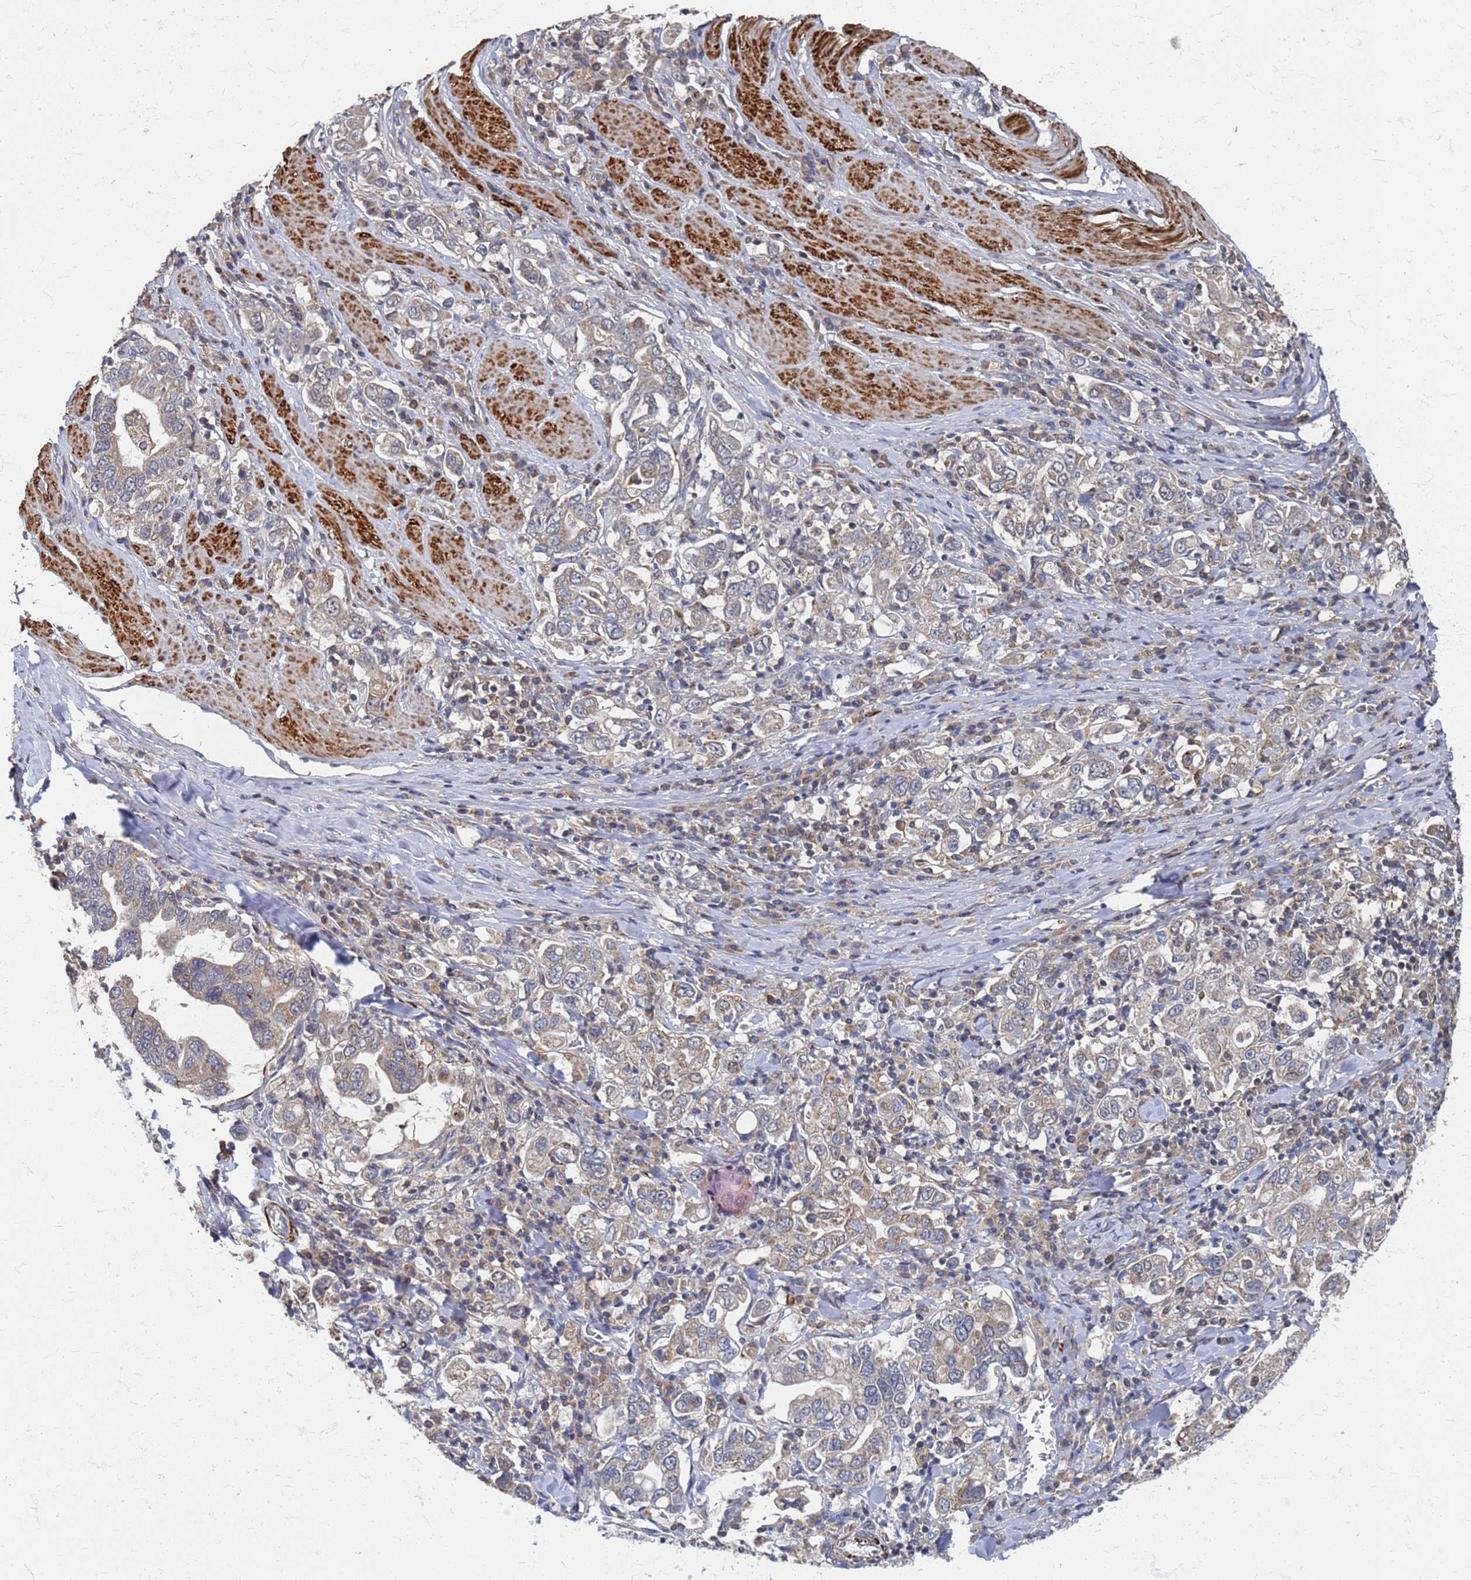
{"staining": {"intensity": "weak", "quantity": ">75%", "location": "cytoplasmic/membranous"}, "tissue": "stomach cancer", "cell_type": "Tumor cells", "image_type": "cancer", "snomed": [{"axis": "morphology", "description": "Adenocarcinoma, NOS"}, {"axis": "topography", "description": "Stomach, upper"}], "caption": "The histopathology image demonstrates a brown stain indicating the presence of a protein in the cytoplasmic/membranous of tumor cells in stomach cancer.", "gene": "ATPAF1", "patient": {"sex": "male", "age": 62}}